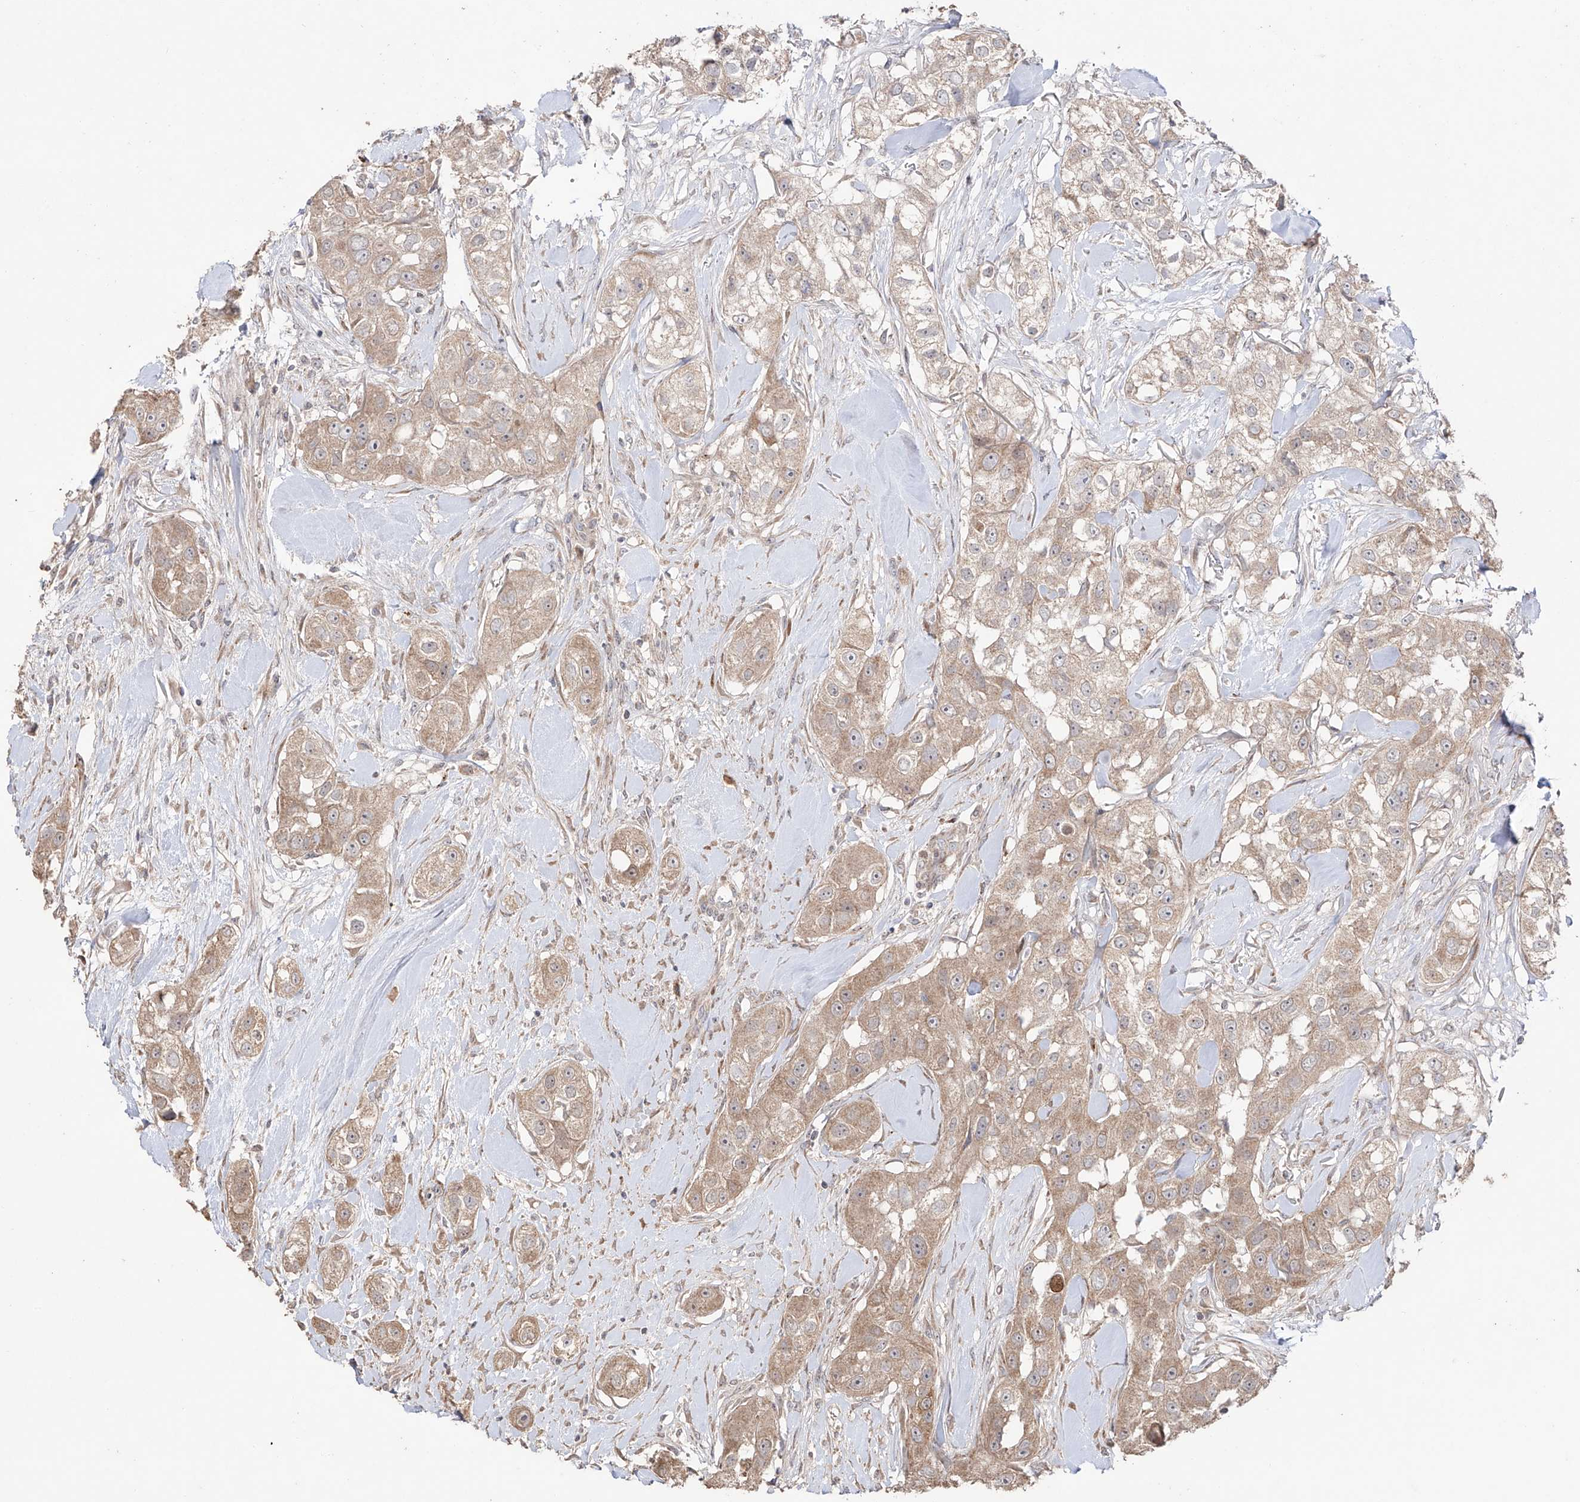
{"staining": {"intensity": "weak", "quantity": ">75%", "location": "cytoplasmic/membranous"}, "tissue": "head and neck cancer", "cell_type": "Tumor cells", "image_type": "cancer", "snomed": [{"axis": "morphology", "description": "Normal tissue, NOS"}, {"axis": "morphology", "description": "Squamous cell carcinoma, NOS"}, {"axis": "topography", "description": "Skeletal muscle"}, {"axis": "topography", "description": "Head-Neck"}], "caption": "There is low levels of weak cytoplasmic/membranous positivity in tumor cells of head and neck cancer (squamous cell carcinoma), as demonstrated by immunohistochemical staining (brown color).", "gene": "YKT6", "patient": {"sex": "male", "age": 51}}